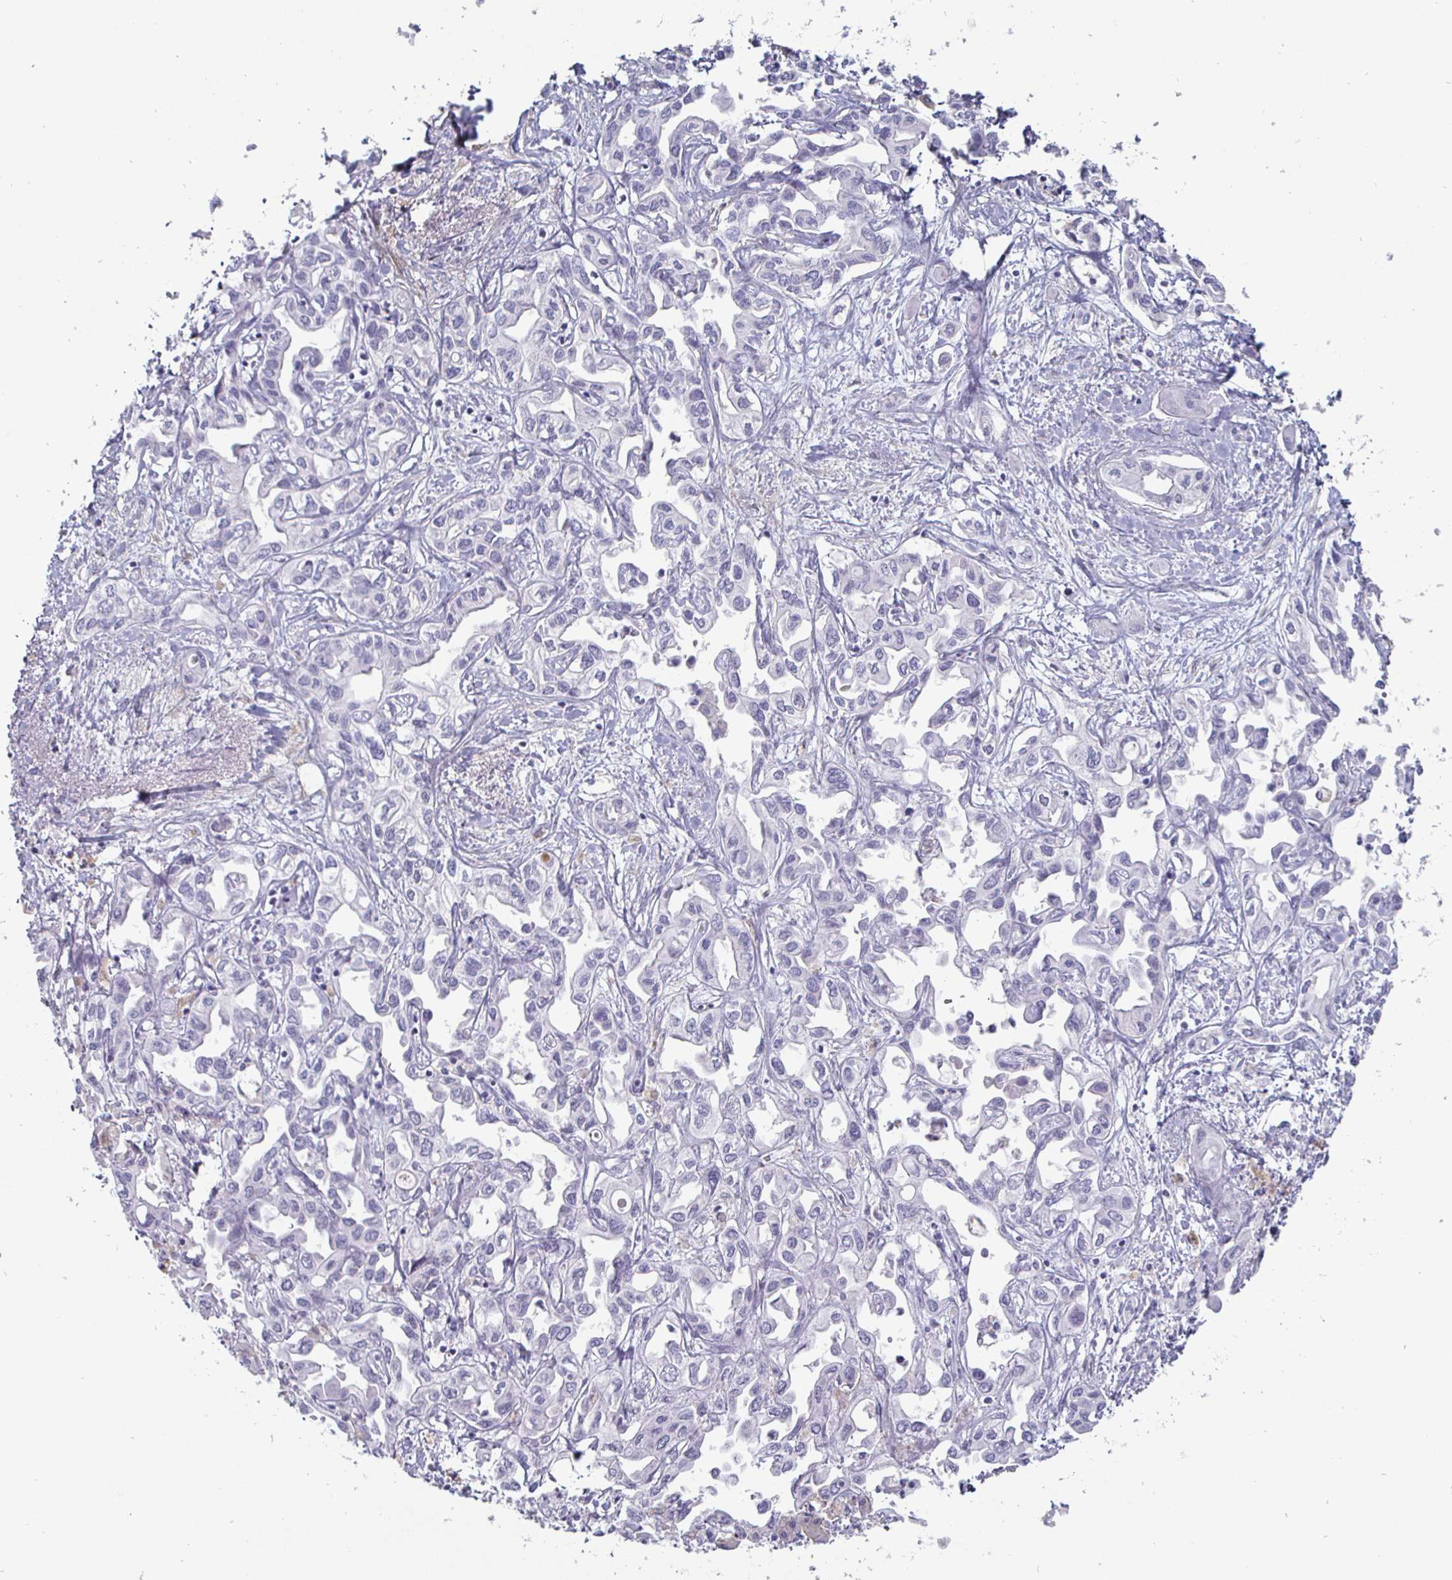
{"staining": {"intensity": "negative", "quantity": "none", "location": "none"}, "tissue": "liver cancer", "cell_type": "Tumor cells", "image_type": "cancer", "snomed": [{"axis": "morphology", "description": "Cholangiocarcinoma"}, {"axis": "topography", "description": "Liver"}], "caption": "Immunohistochemistry (IHC) histopathology image of neoplastic tissue: liver cancer stained with DAB demonstrates no significant protein expression in tumor cells.", "gene": "ENPP1", "patient": {"sex": "female", "age": 64}}